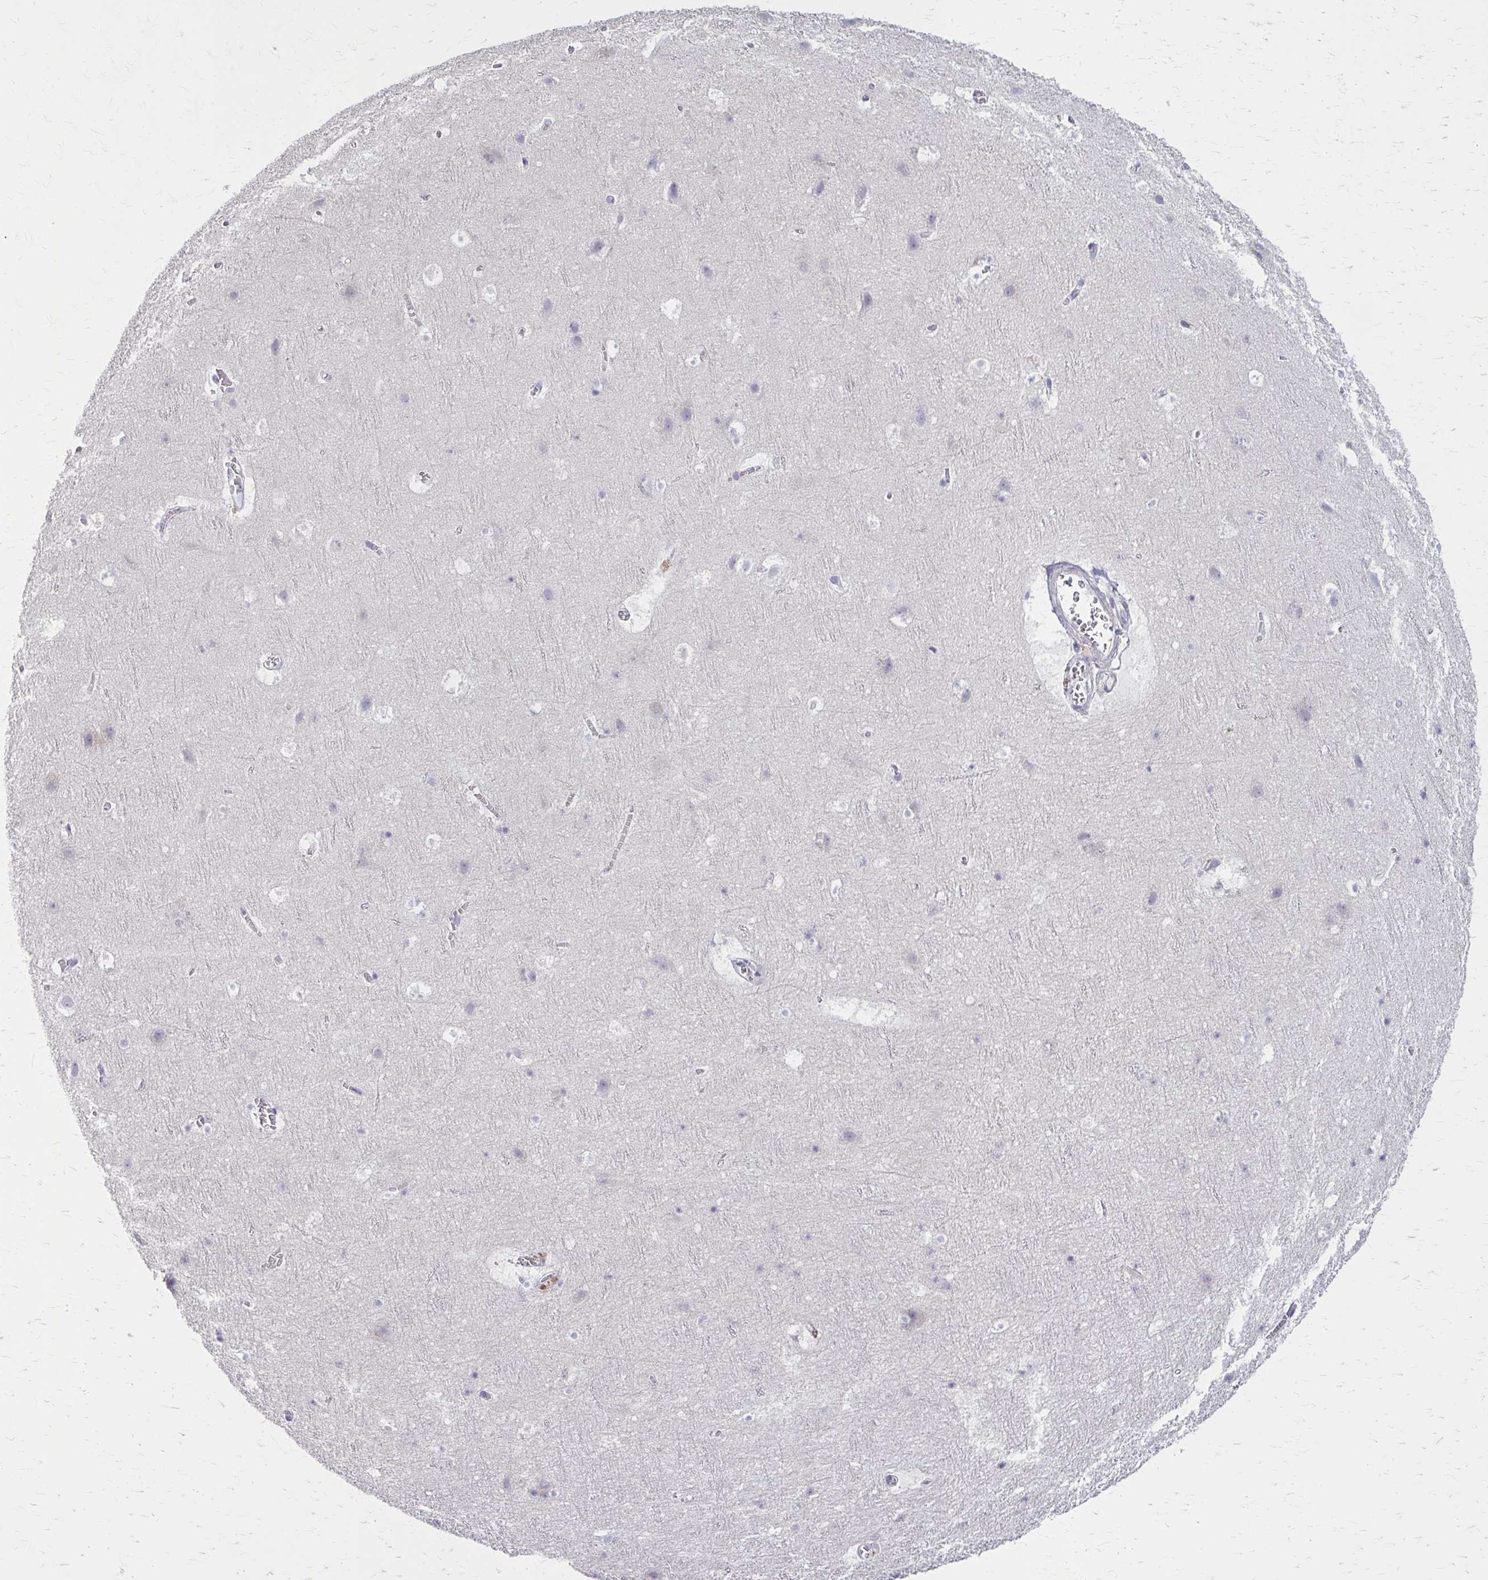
{"staining": {"intensity": "negative", "quantity": "none", "location": "none"}, "tissue": "cerebral cortex", "cell_type": "Endothelial cells", "image_type": "normal", "snomed": [{"axis": "morphology", "description": "Normal tissue, NOS"}, {"axis": "topography", "description": "Cerebral cortex"}], "caption": "Histopathology image shows no protein positivity in endothelial cells of benign cerebral cortex. (DAB (3,3'-diaminobenzidine) immunohistochemistry (IHC) visualized using brightfield microscopy, high magnification).", "gene": "SERPIND1", "patient": {"sex": "female", "age": 42}}